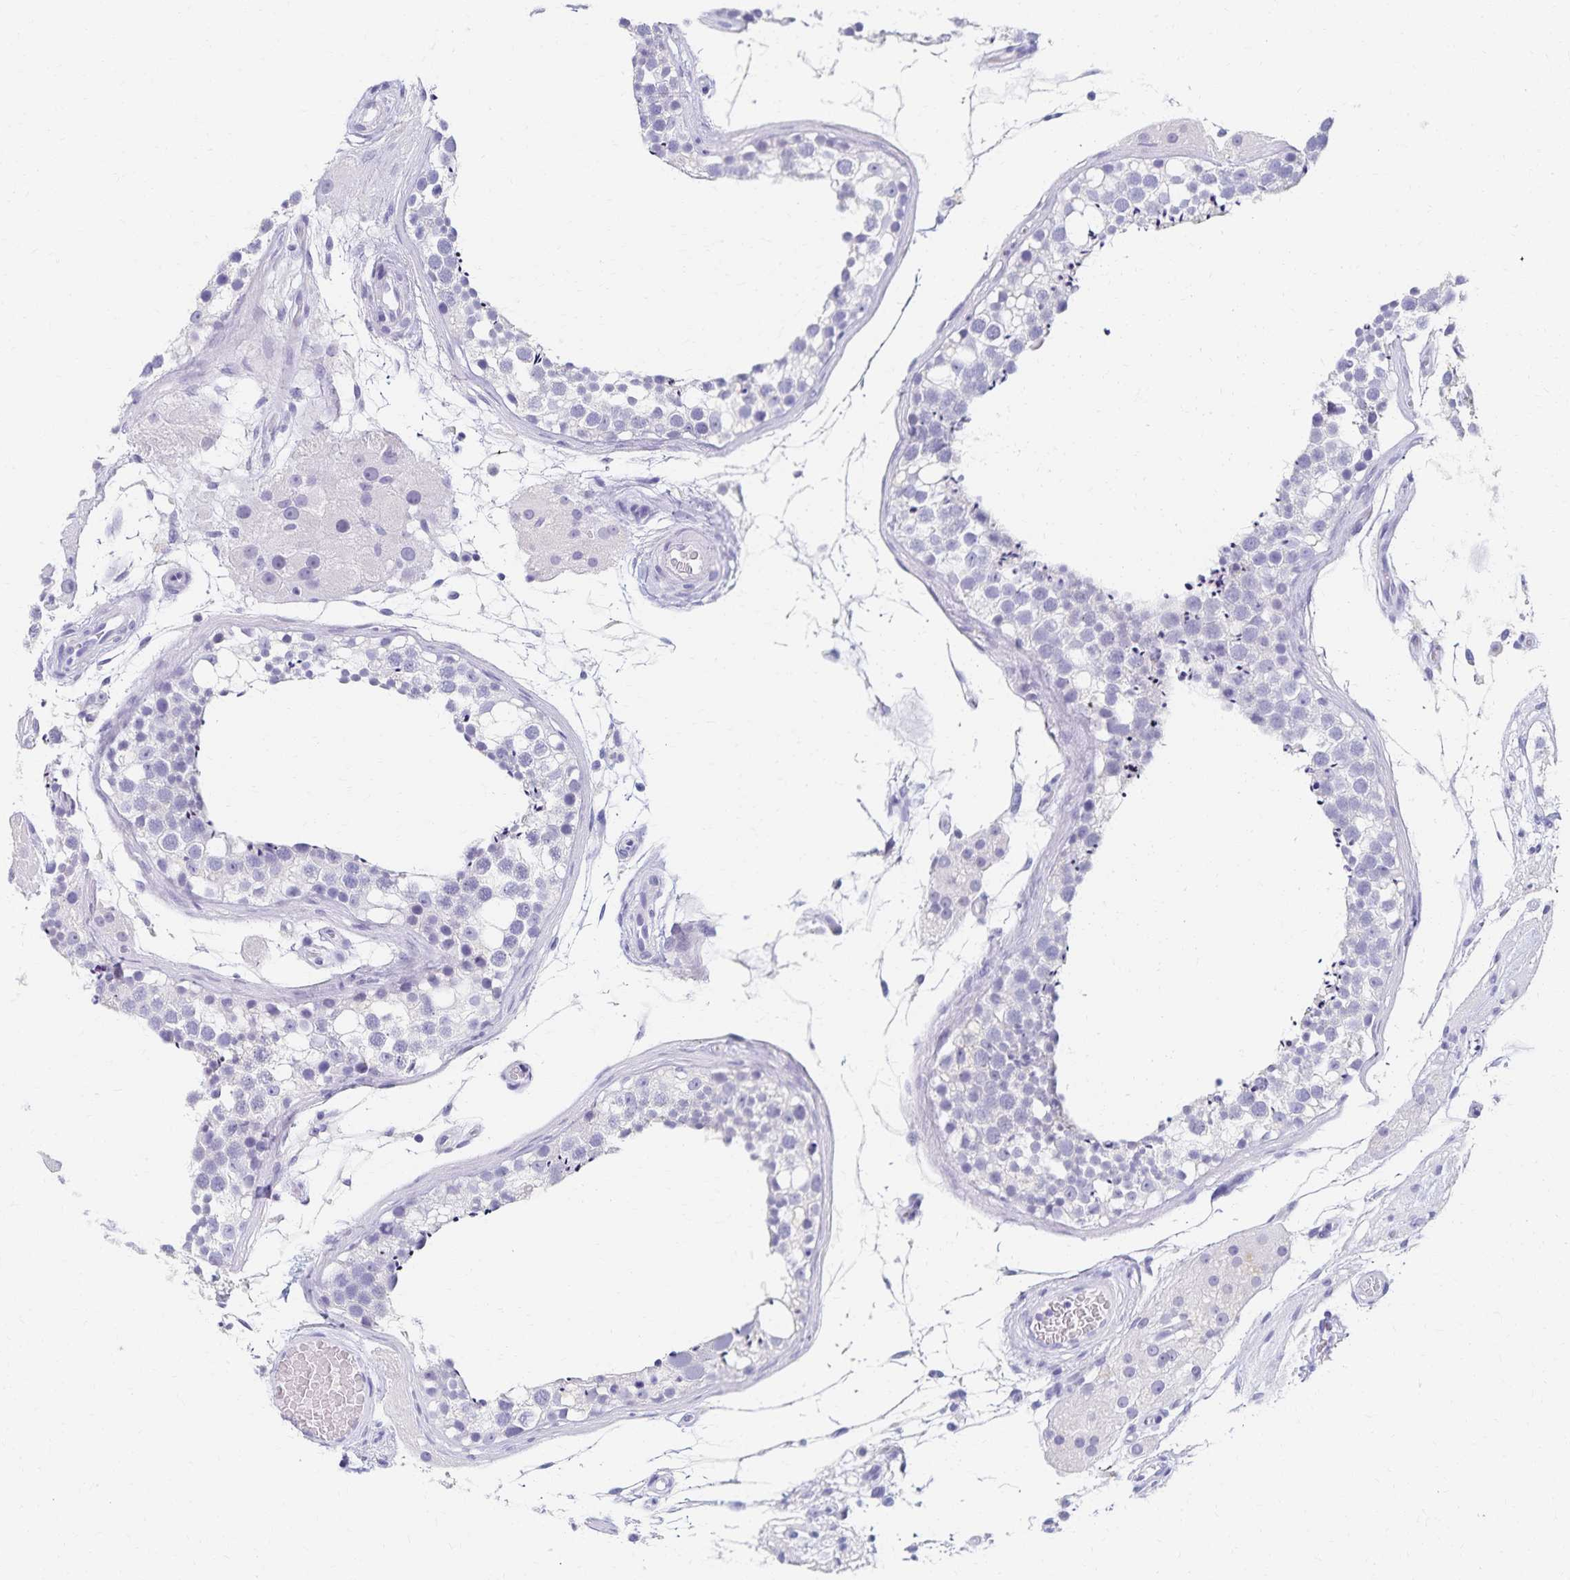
{"staining": {"intensity": "negative", "quantity": "none", "location": "none"}, "tissue": "testis", "cell_type": "Cells in seminiferous ducts", "image_type": "normal", "snomed": [{"axis": "morphology", "description": "Normal tissue, NOS"}, {"axis": "morphology", "description": "Seminoma, NOS"}, {"axis": "topography", "description": "Testis"}], "caption": "DAB (3,3'-diaminobenzidine) immunohistochemical staining of normal testis reveals no significant positivity in cells in seminiferous ducts.", "gene": "C2orf50", "patient": {"sex": "male", "age": 65}}